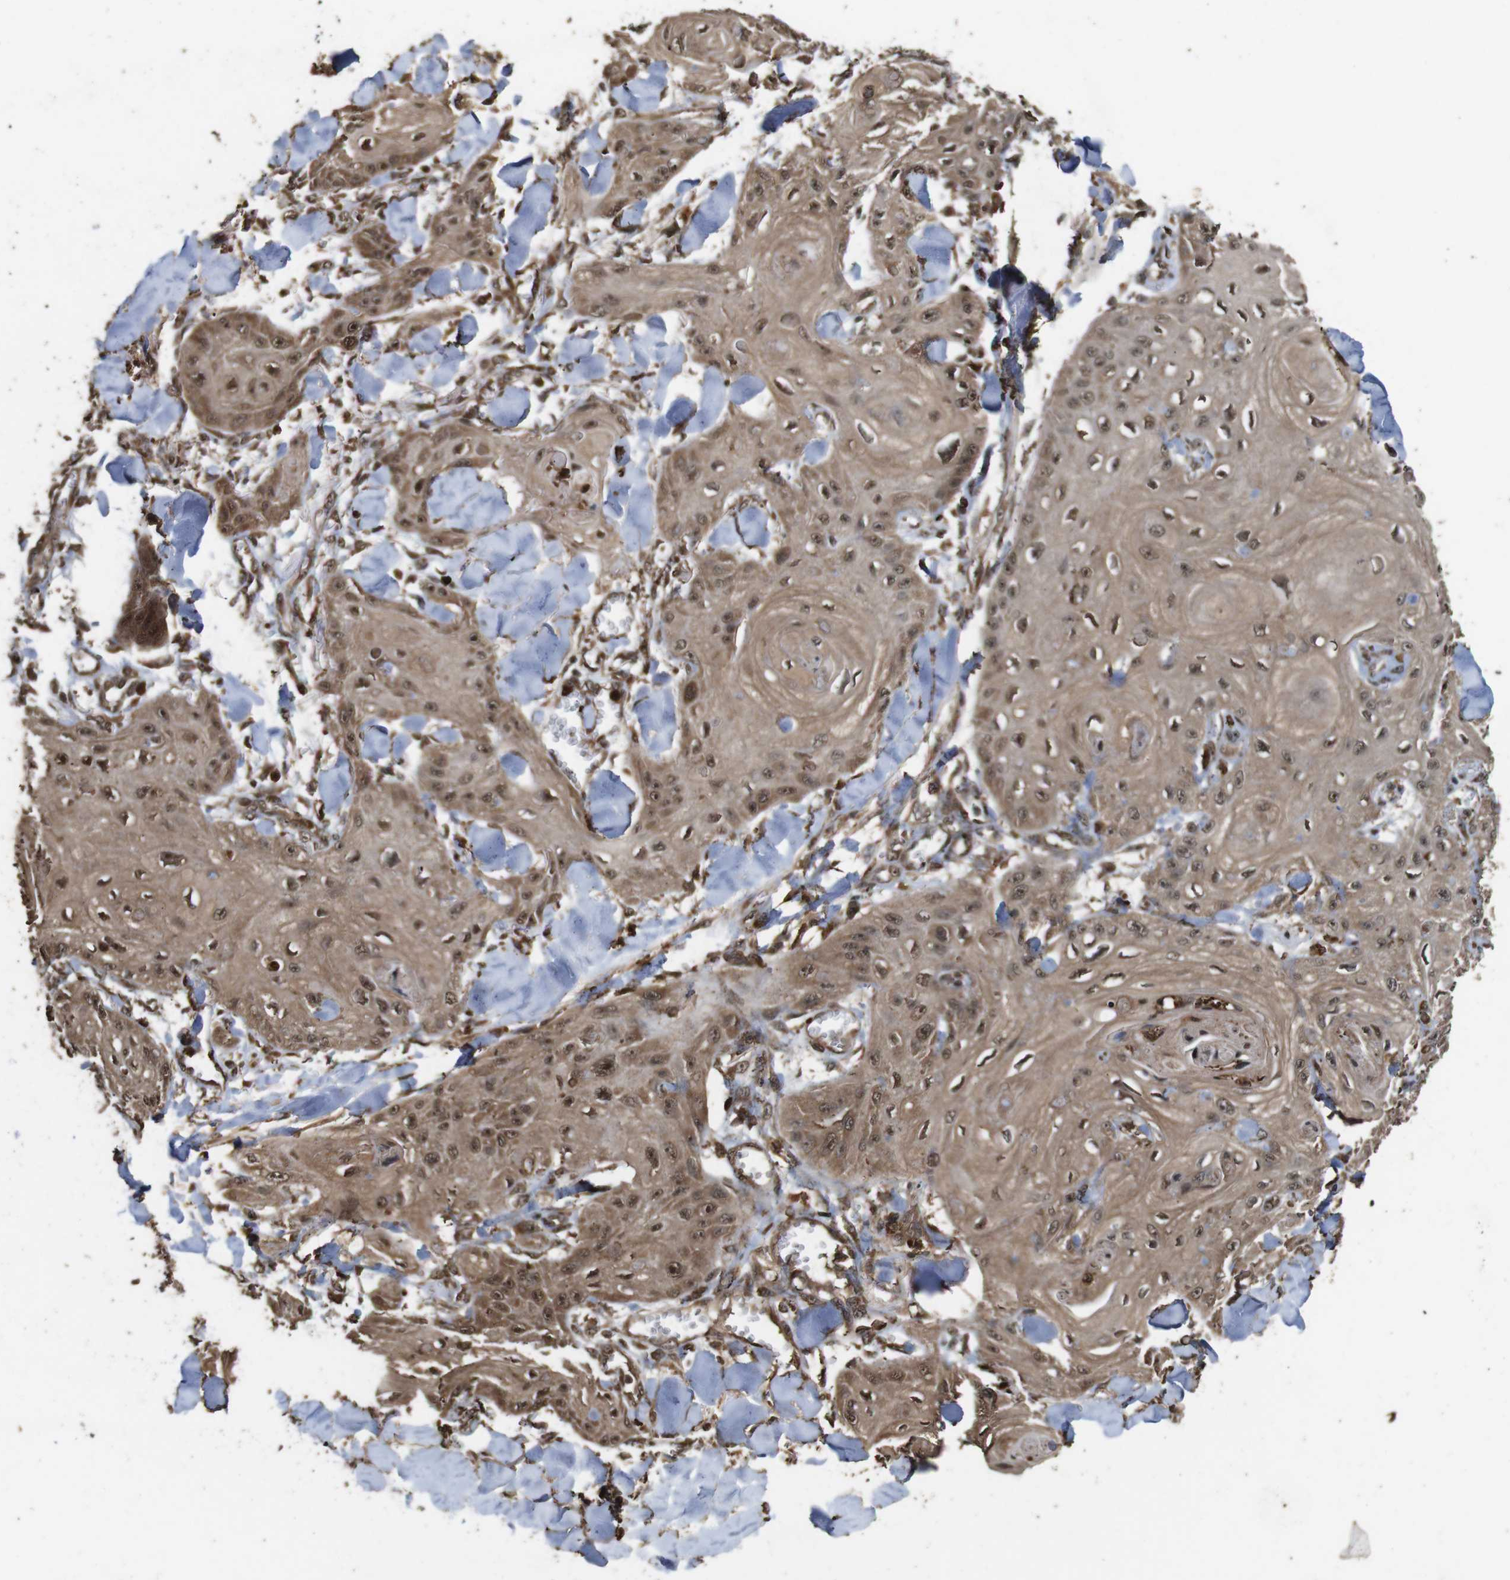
{"staining": {"intensity": "moderate", "quantity": ">75%", "location": "cytoplasmic/membranous,nuclear"}, "tissue": "skin cancer", "cell_type": "Tumor cells", "image_type": "cancer", "snomed": [{"axis": "morphology", "description": "Squamous cell carcinoma, NOS"}, {"axis": "topography", "description": "Skin"}], "caption": "Immunohistochemical staining of skin cancer displays moderate cytoplasmic/membranous and nuclear protein expression in approximately >75% of tumor cells.", "gene": "RRAS2", "patient": {"sex": "male", "age": 74}}